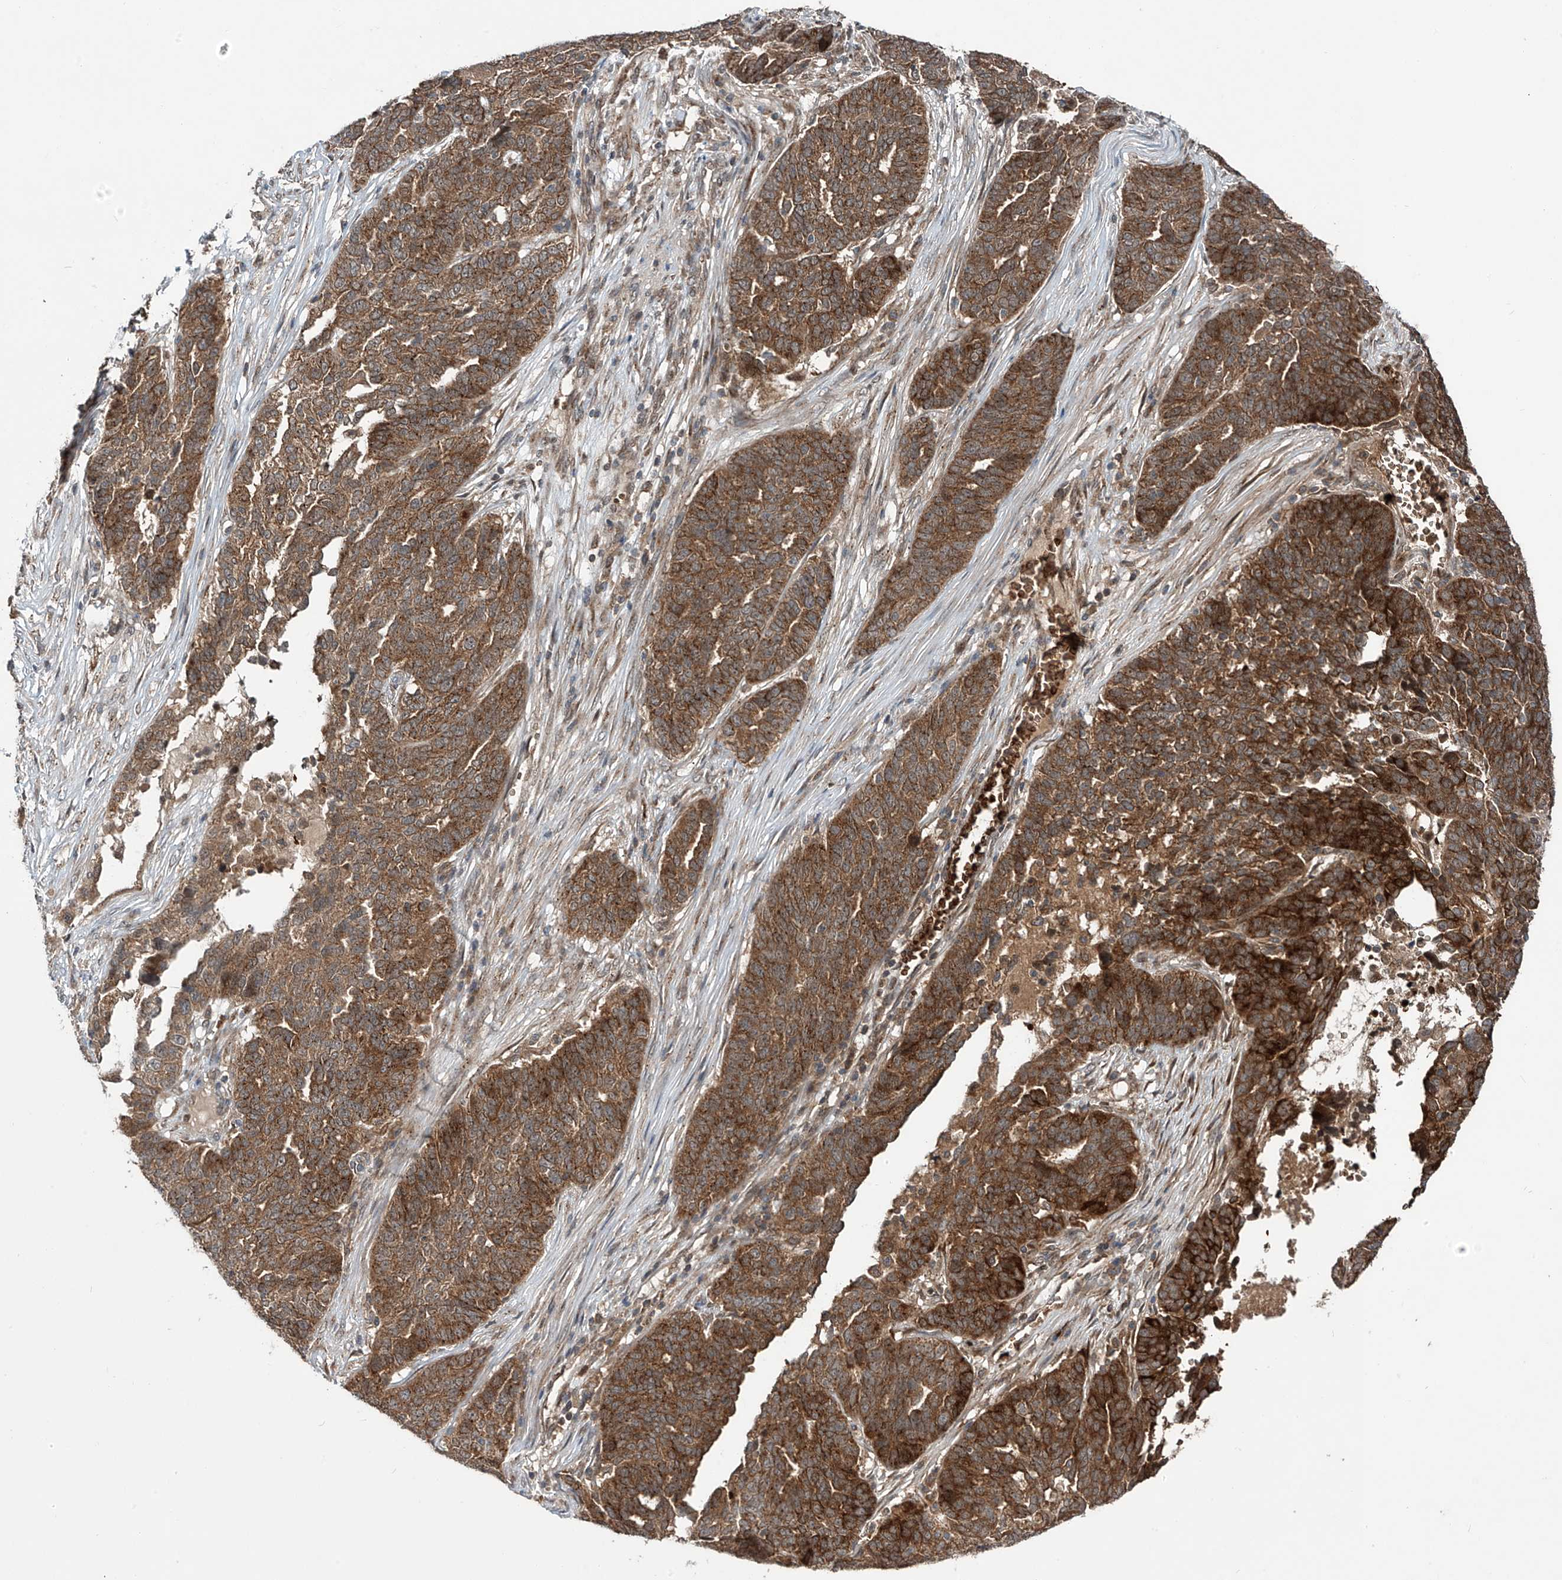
{"staining": {"intensity": "moderate", "quantity": ">75%", "location": "cytoplasmic/membranous"}, "tissue": "ovarian cancer", "cell_type": "Tumor cells", "image_type": "cancer", "snomed": [{"axis": "morphology", "description": "Cystadenocarcinoma, serous, NOS"}, {"axis": "topography", "description": "Ovary"}], "caption": "Ovarian cancer (serous cystadenocarcinoma) stained with immunohistochemistry demonstrates moderate cytoplasmic/membranous positivity in about >75% of tumor cells. (DAB = brown stain, brightfield microscopy at high magnification).", "gene": "ZDHHC9", "patient": {"sex": "female", "age": 59}}